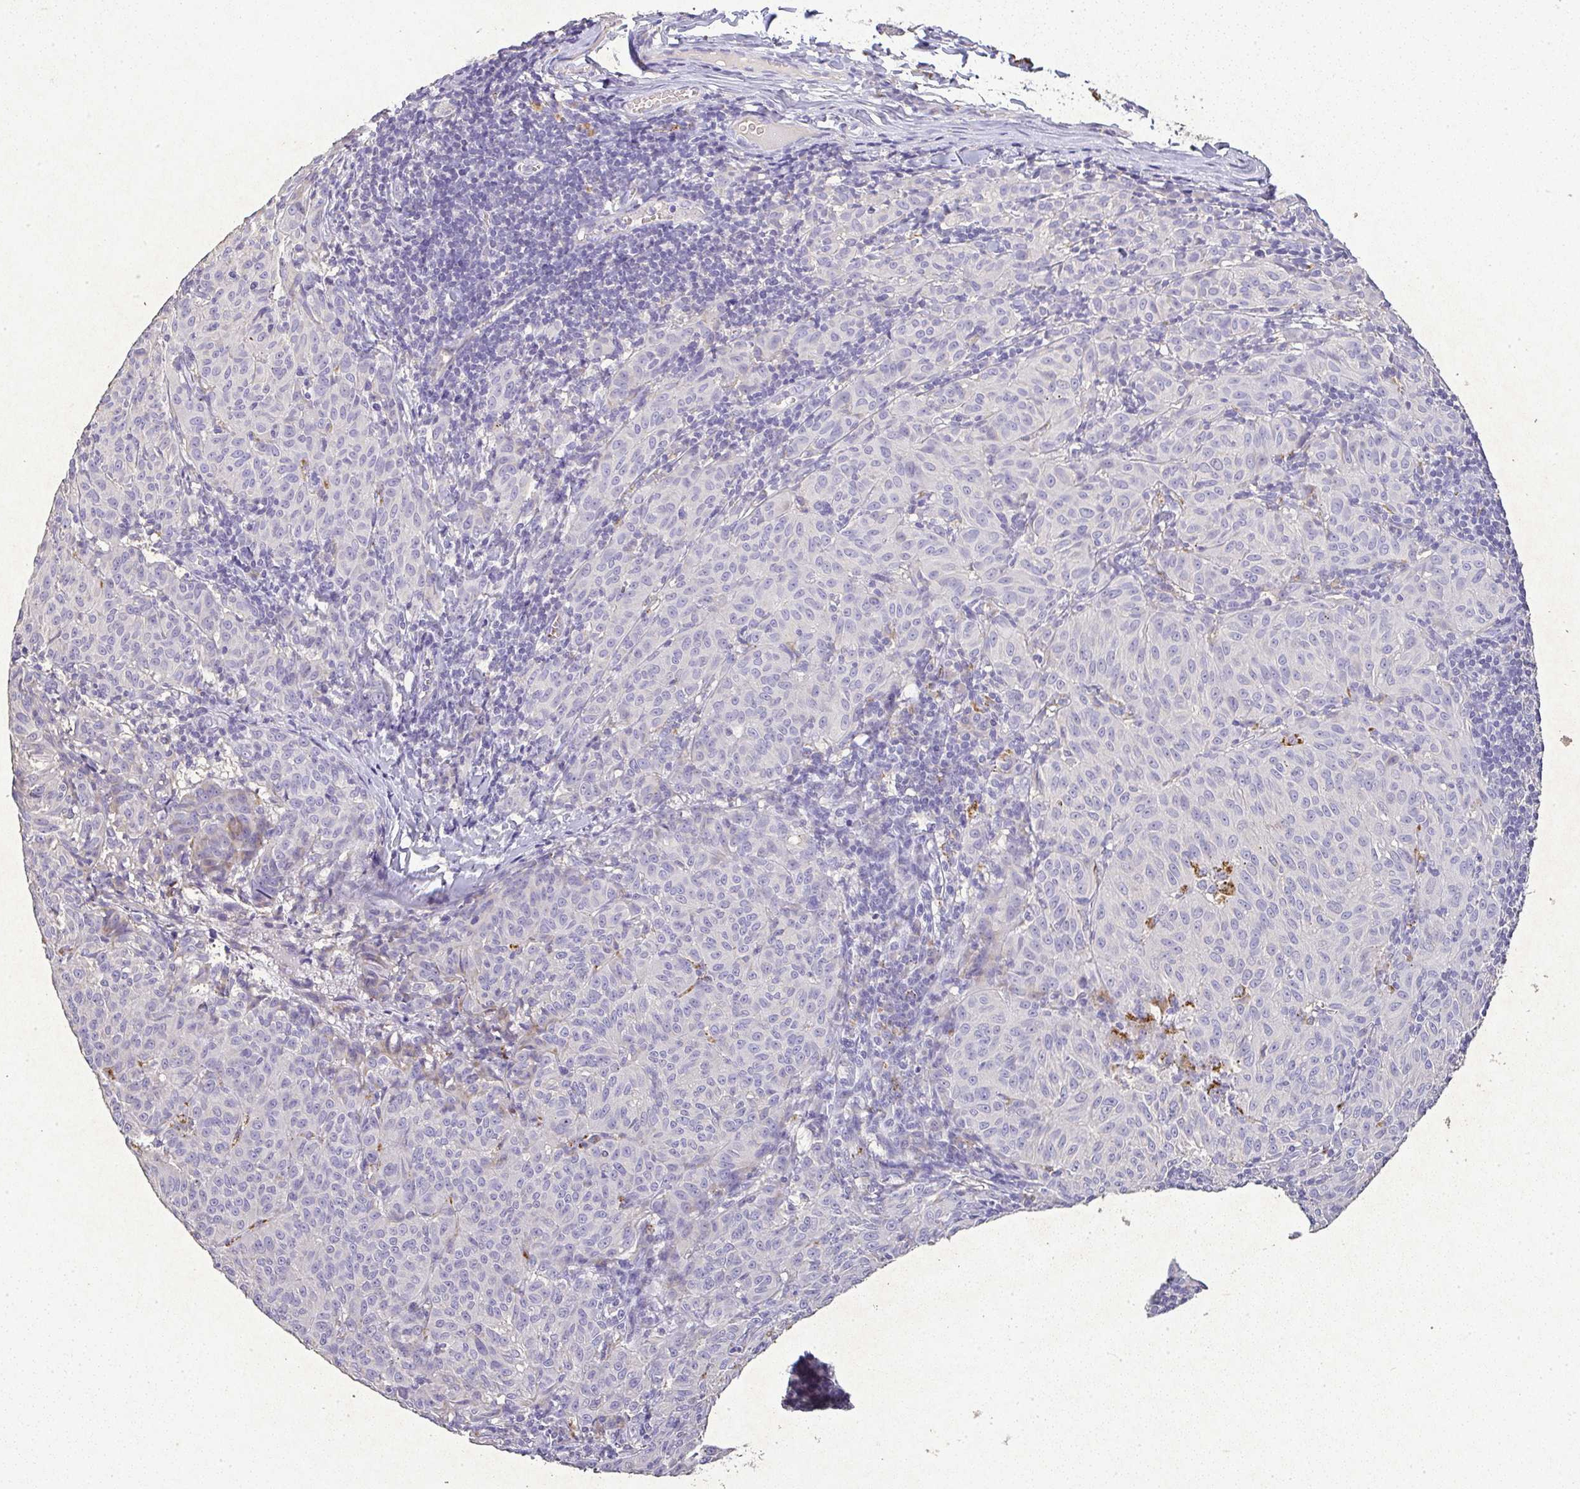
{"staining": {"intensity": "negative", "quantity": "none", "location": "none"}, "tissue": "melanoma", "cell_type": "Tumor cells", "image_type": "cancer", "snomed": [{"axis": "morphology", "description": "Malignant melanoma, NOS"}, {"axis": "topography", "description": "Skin"}], "caption": "High power microscopy photomicrograph of an IHC micrograph of melanoma, revealing no significant positivity in tumor cells.", "gene": "RPS2", "patient": {"sex": "female", "age": 72}}